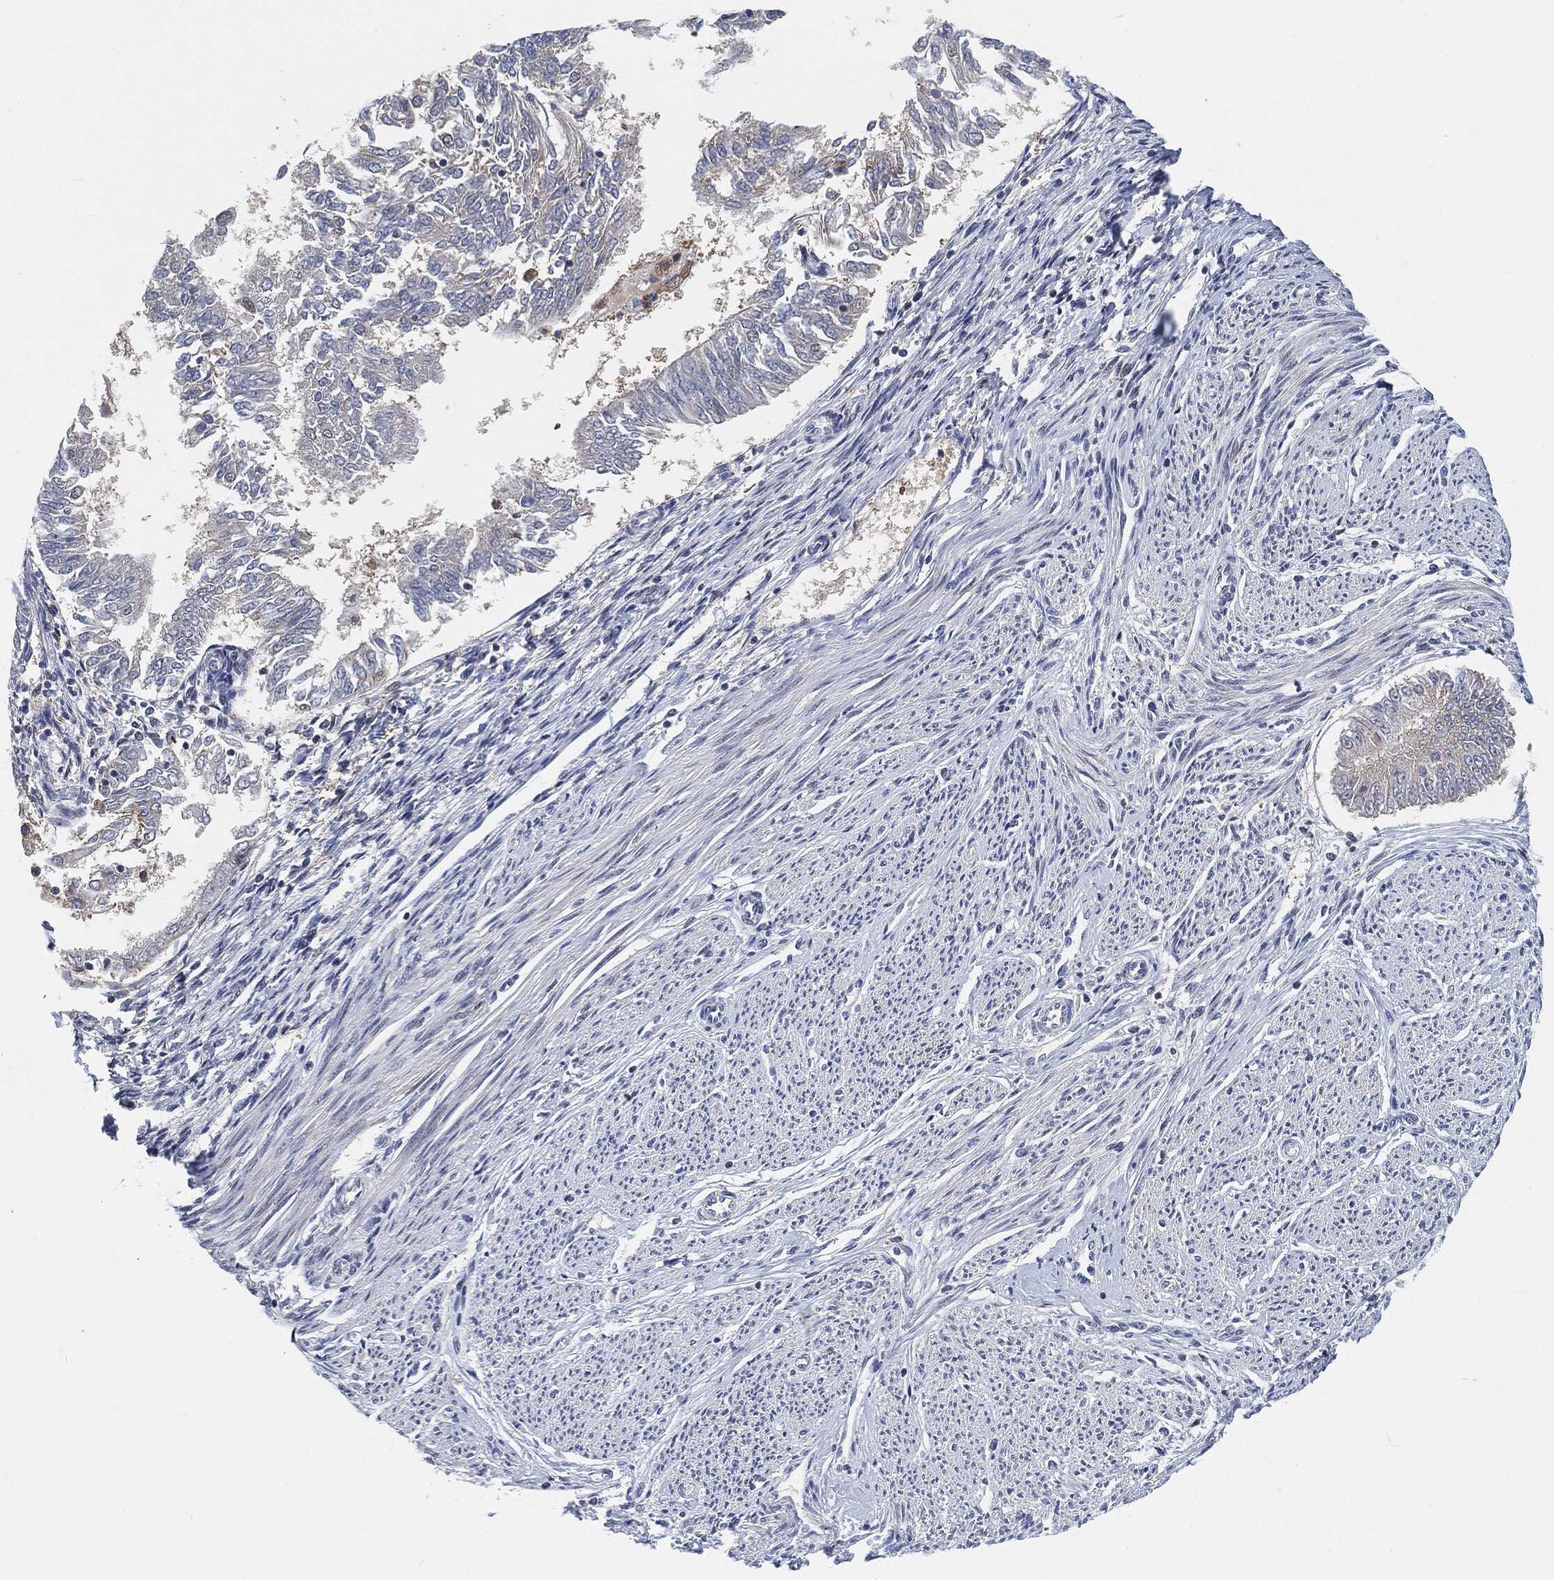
{"staining": {"intensity": "negative", "quantity": "none", "location": "none"}, "tissue": "endometrial cancer", "cell_type": "Tumor cells", "image_type": "cancer", "snomed": [{"axis": "morphology", "description": "Adenocarcinoma, NOS"}, {"axis": "topography", "description": "Endometrium"}], "caption": "DAB immunohistochemical staining of human endometrial cancer (adenocarcinoma) displays no significant staining in tumor cells. The staining is performed using DAB brown chromogen with nuclei counter-stained in using hematoxylin.", "gene": "VSIG4", "patient": {"sex": "female", "age": 58}}